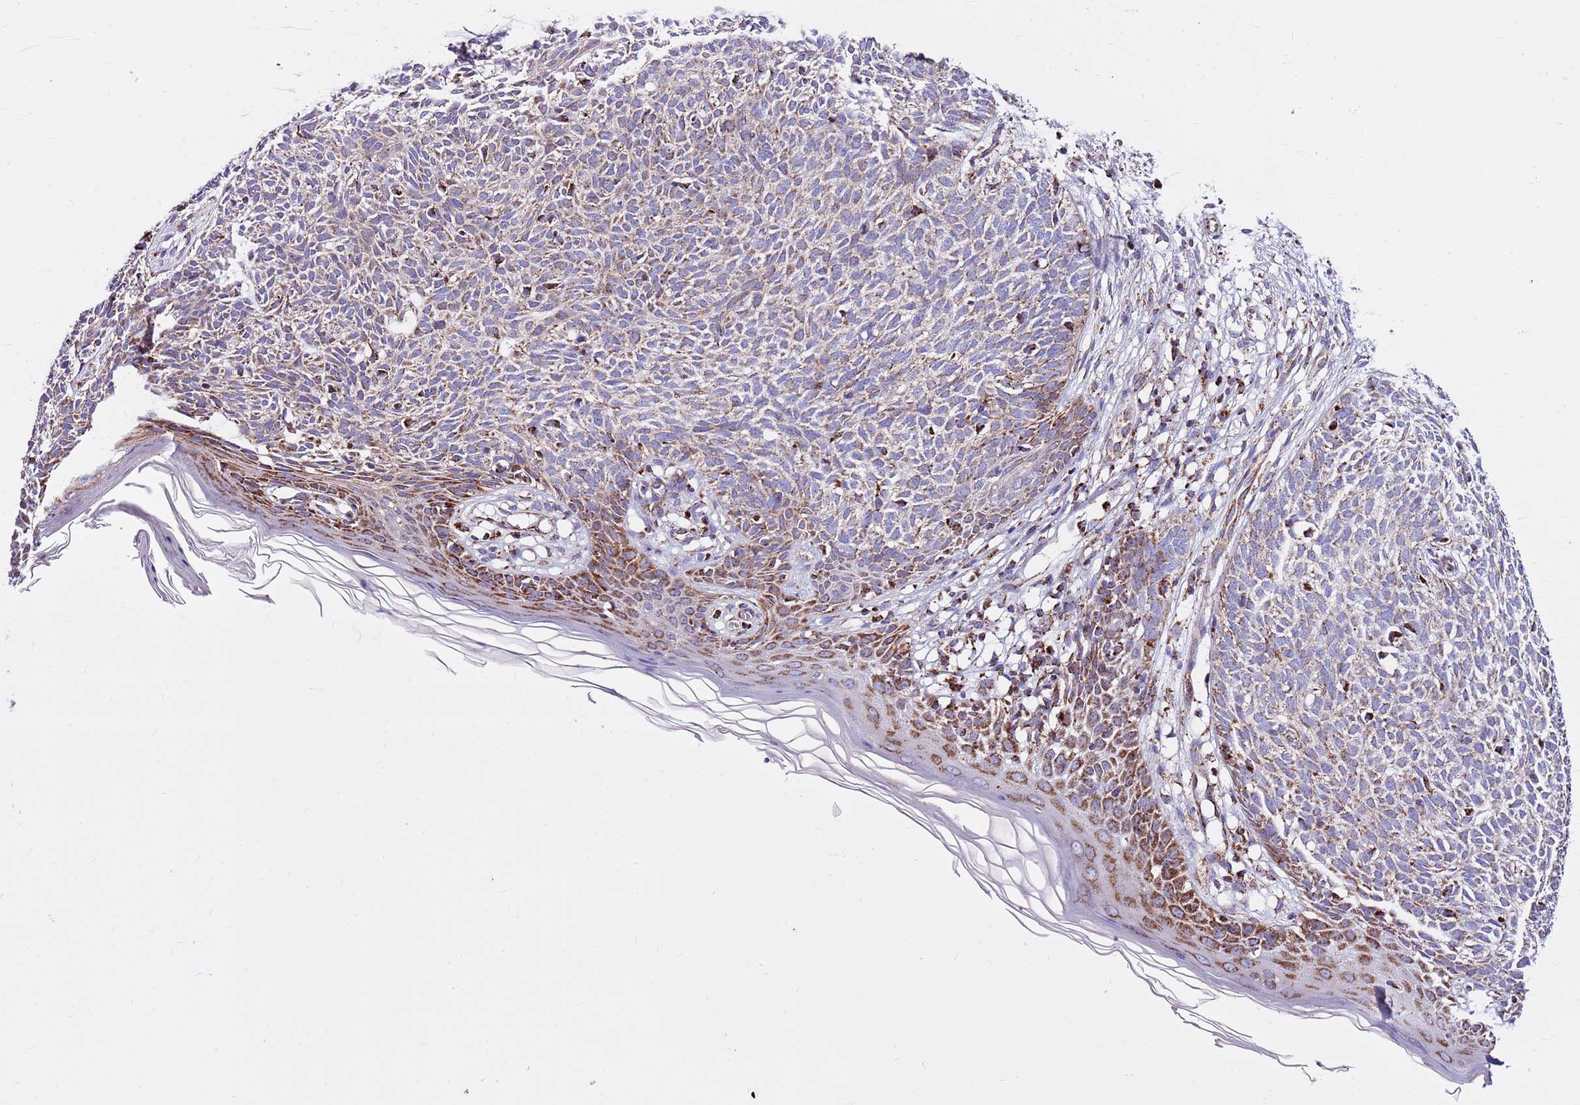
{"staining": {"intensity": "moderate", "quantity": "<25%", "location": "cytoplasmic/membranous"}, "tissue": "skin cancer", "cell_type": "Tumor cells", "image_type": "cancer", "snomed": [{"axis": "morphology", "description": "Basal cell carcinoma"}, {"axis": "topography", "description": "Skin"}], "caption": "Basal cell carcinoma (skin) stained with DAB immunohistochemistry displays low levels of moderate cytoplasmic/membranous positivity in approximately <25% of tumor cells. (DAB IHC, brown staining for protein, blue staining for nuclei).", "gene": "HECTD4", "patient": {"sex": "female", "age": 66}}